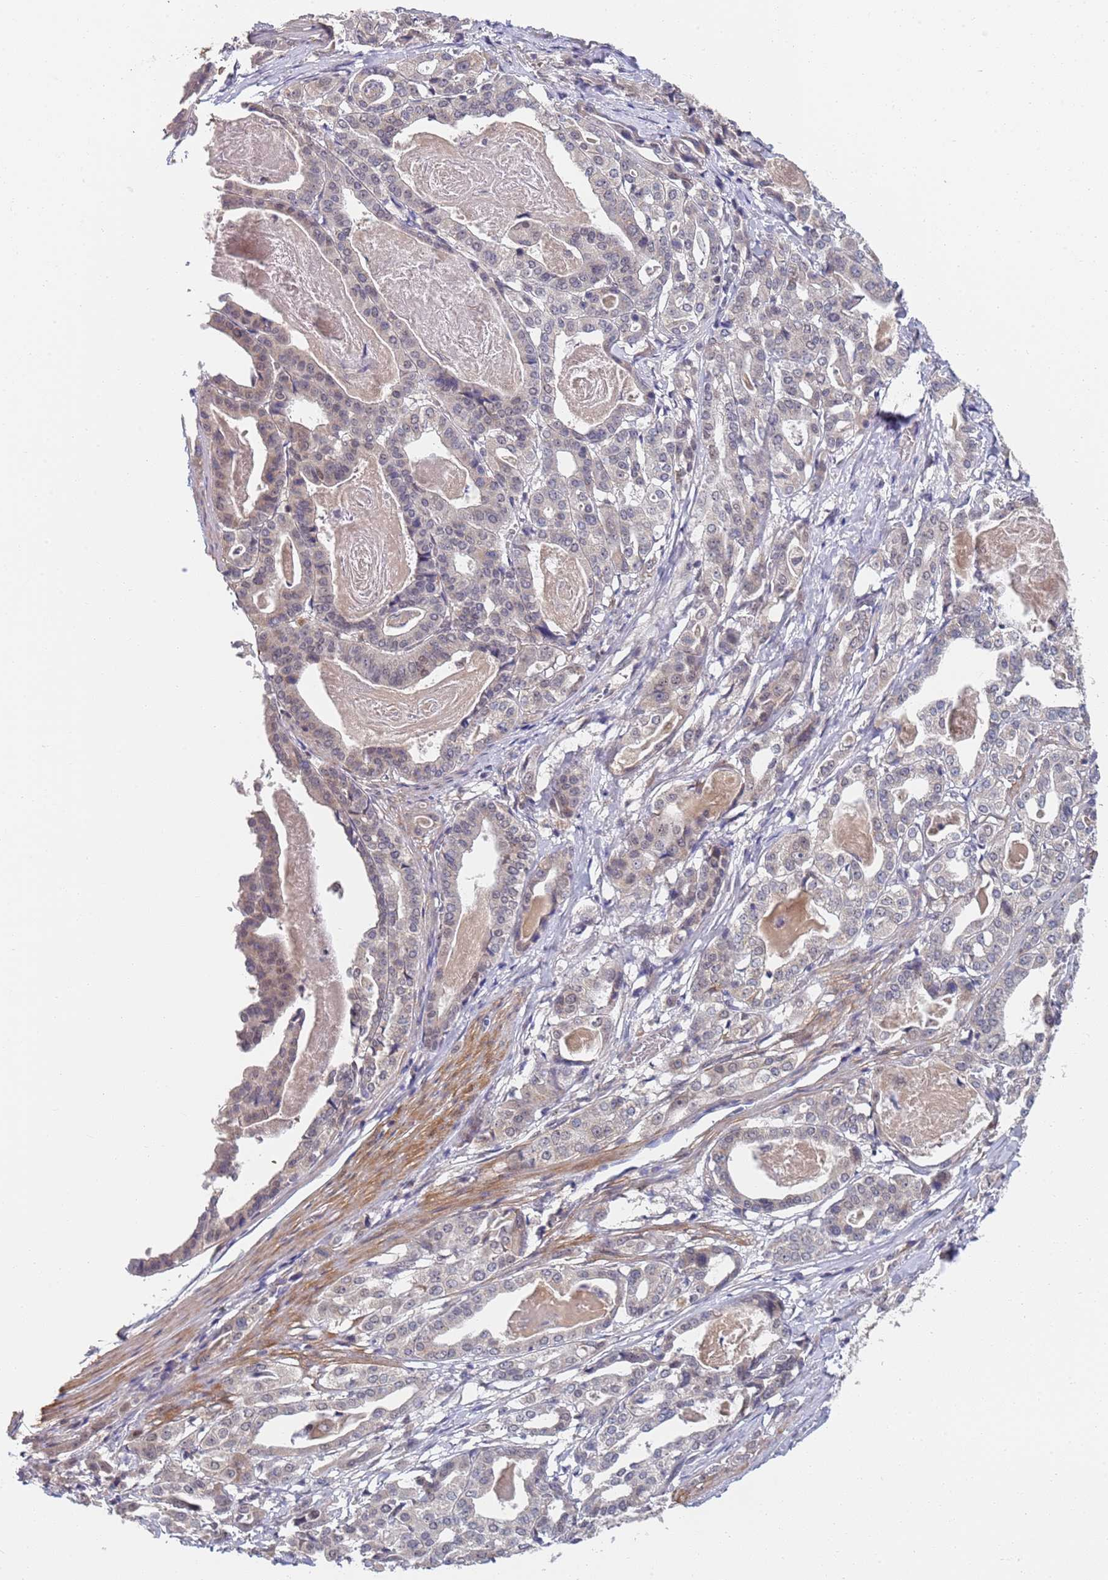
{"staining": {"intensity": "negative", "quantity": "none", "location": "none"}, "tissue": "stomach cancer", "cell_type": "Tumor cells", "image_type": "cancer", "snomed": [{"axis": "morphology", "description": "Adenocarcinoma, NOS"}, {"axis": "topography", "description": "Stomach"}], "caption": "DAB (3,3'-diaminobenzidine) immunohistochemical staining of stomach cancer (adenocarcinoma) demonstrates no significant positivity in tumor cells. (DAB immunohistochemistry (IHC) with hematoxylin counter stain).", "gene": "B4GALT4", "patient": {"sex": "male", "age": 48}}